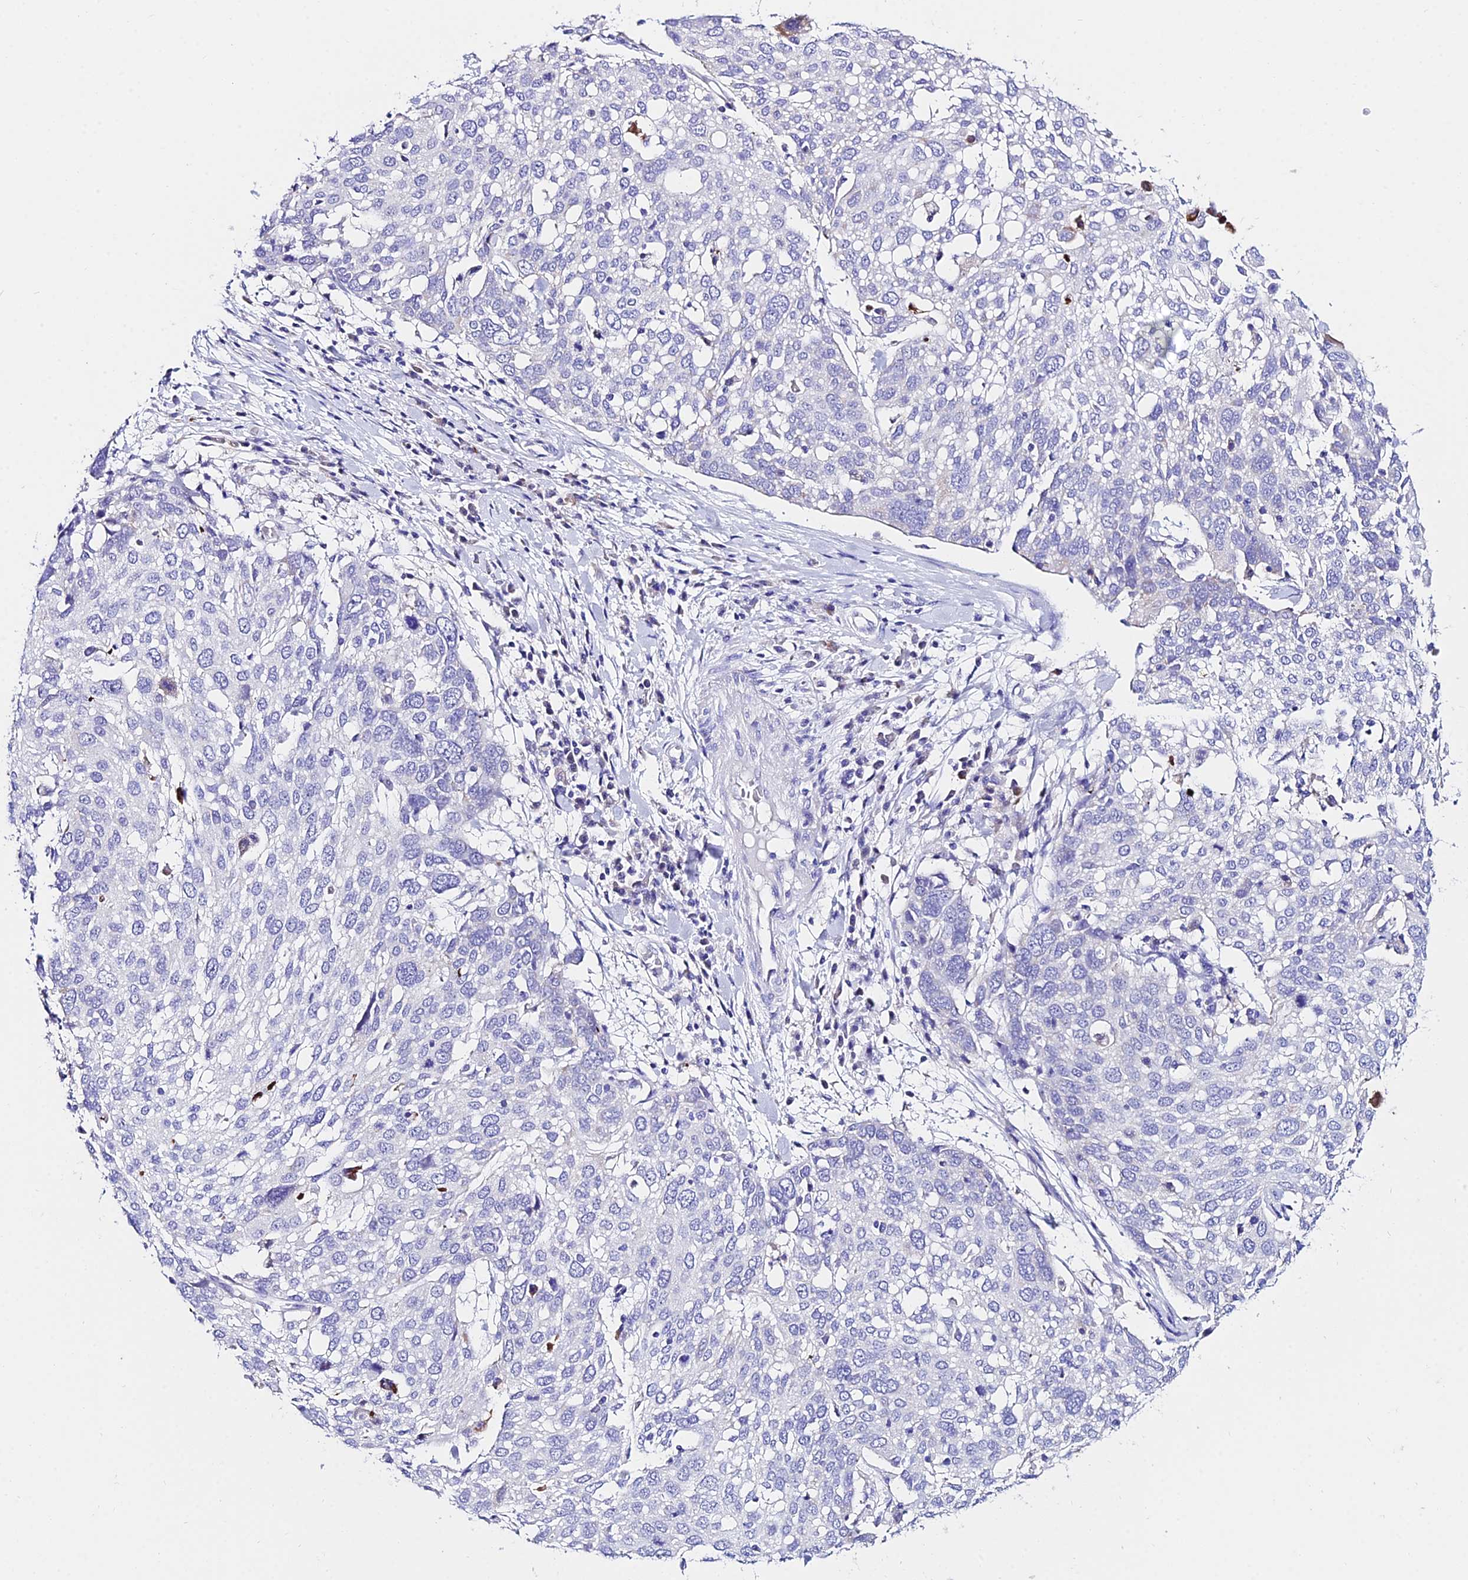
{"staining": {"intensity": "negative", "quantity": "none", "location": "none"}, "tissue": "lung cancer", "cell_type": "Tumor cells", "image_type": "cancer", "snomed": [{"axis": "morphology", "description": "Squamous cell carcinoma, NOS"}, {"axis": "topography", "description": "Lung"}], "caption": "Human lung squamous cell carcinoma stained for a protein using immunohistochemistry (IHC) displays no staining in tumor cells.", "gene": "CEP41", "patient": {"sex": "male", "age": 65}}